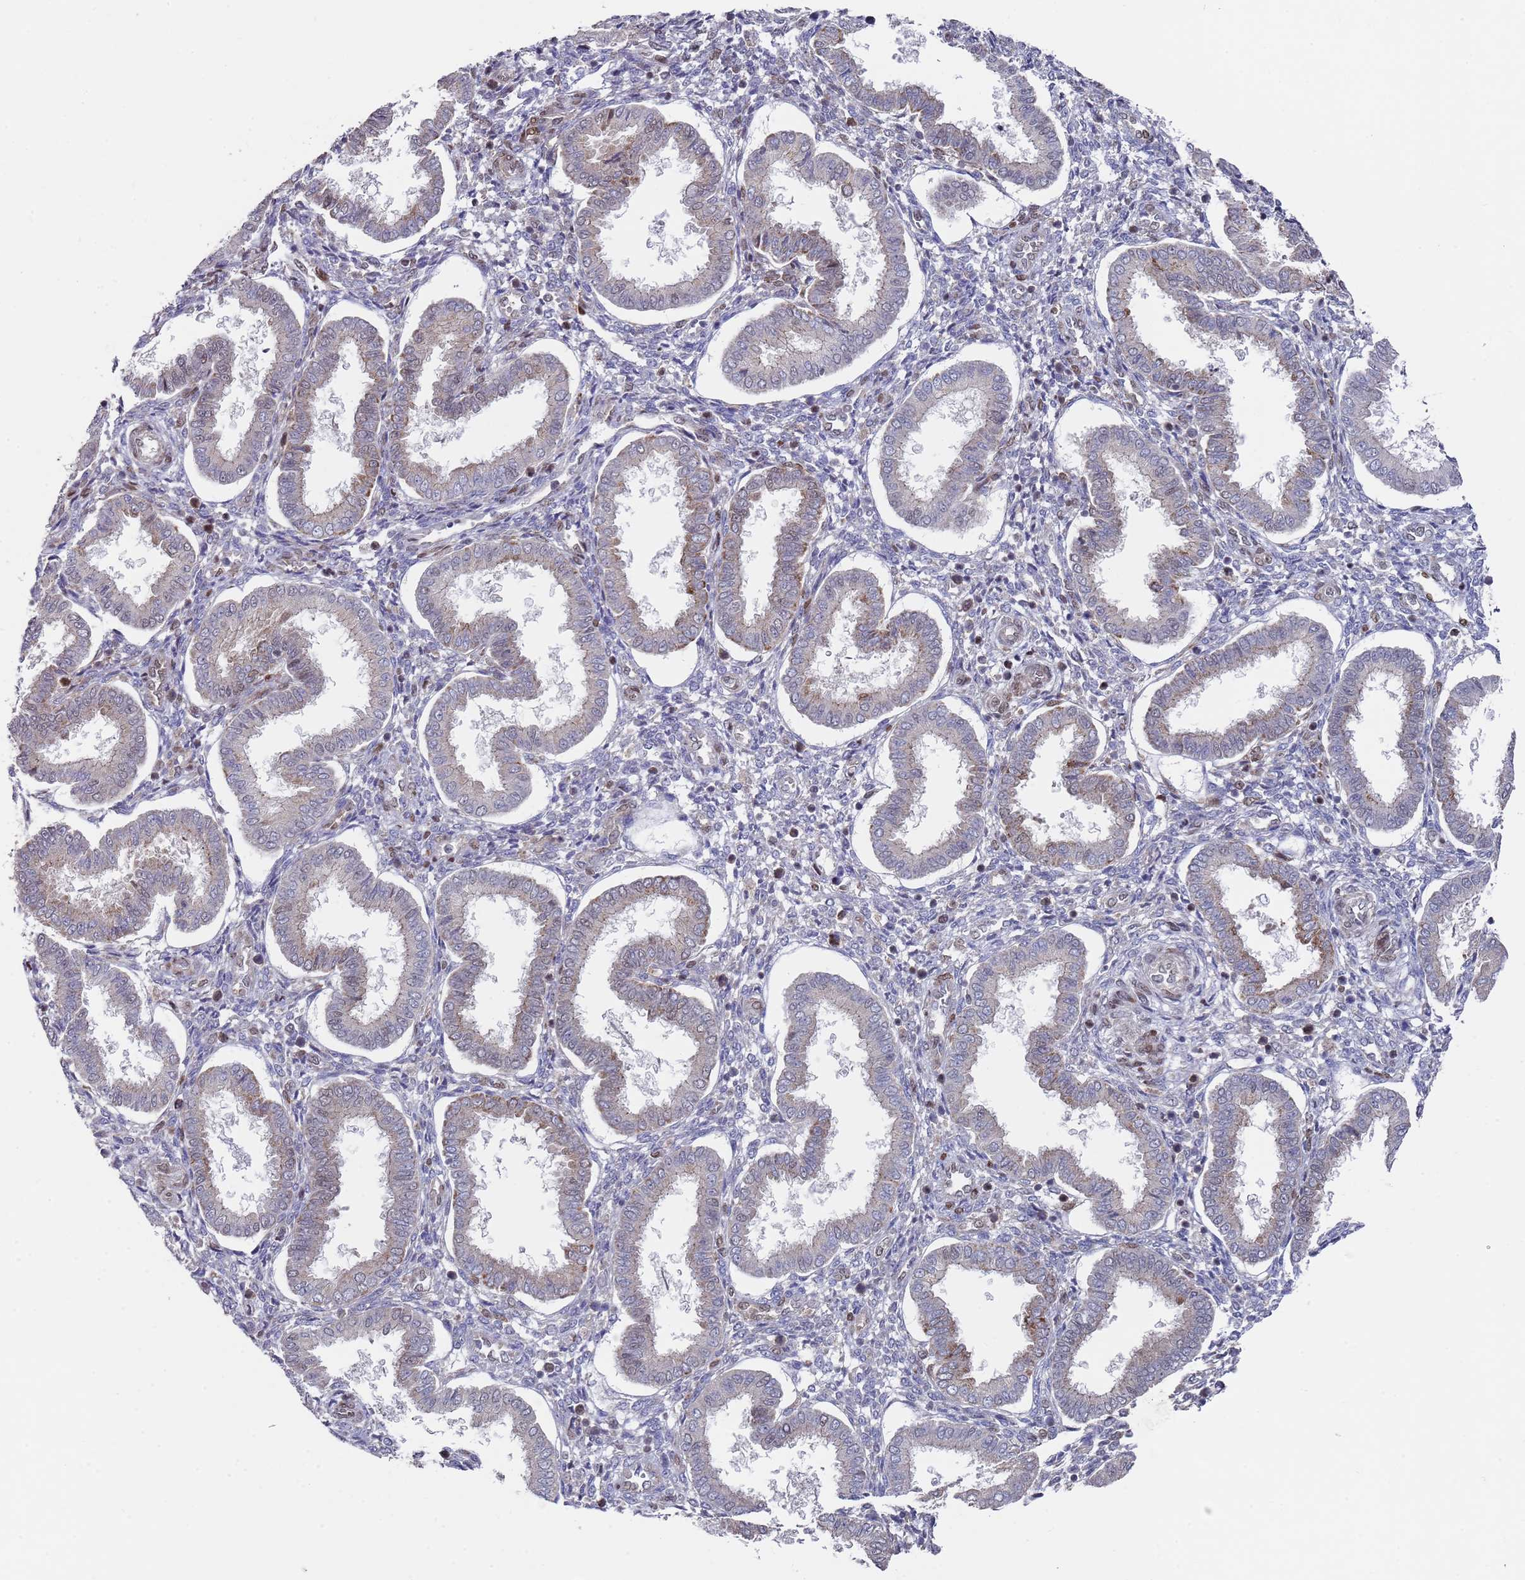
{"staining": {"intensity": "moderate", "quantity": "<25%", "location": "cytoplasmic/membranous,nuclear"}, "tissue": "endometrium", "cell_type": "Cells in endometrial stroma", "image_type": "normal", "snomed": [{"axis": "morphology", "description": "Normal tissue, NOS"}, {"axis": "topography", "description": "Endometrium"}], "caption": "Approximately <25% of cells in endometrial stroma in benign human endometrium exhibit moderate cytoplasmic/membranous,nuclear protein expression as visualized by brown immunohistochemical staining.", "gene": "COPS6", "patient": {"sex": "female", "age": 24}}